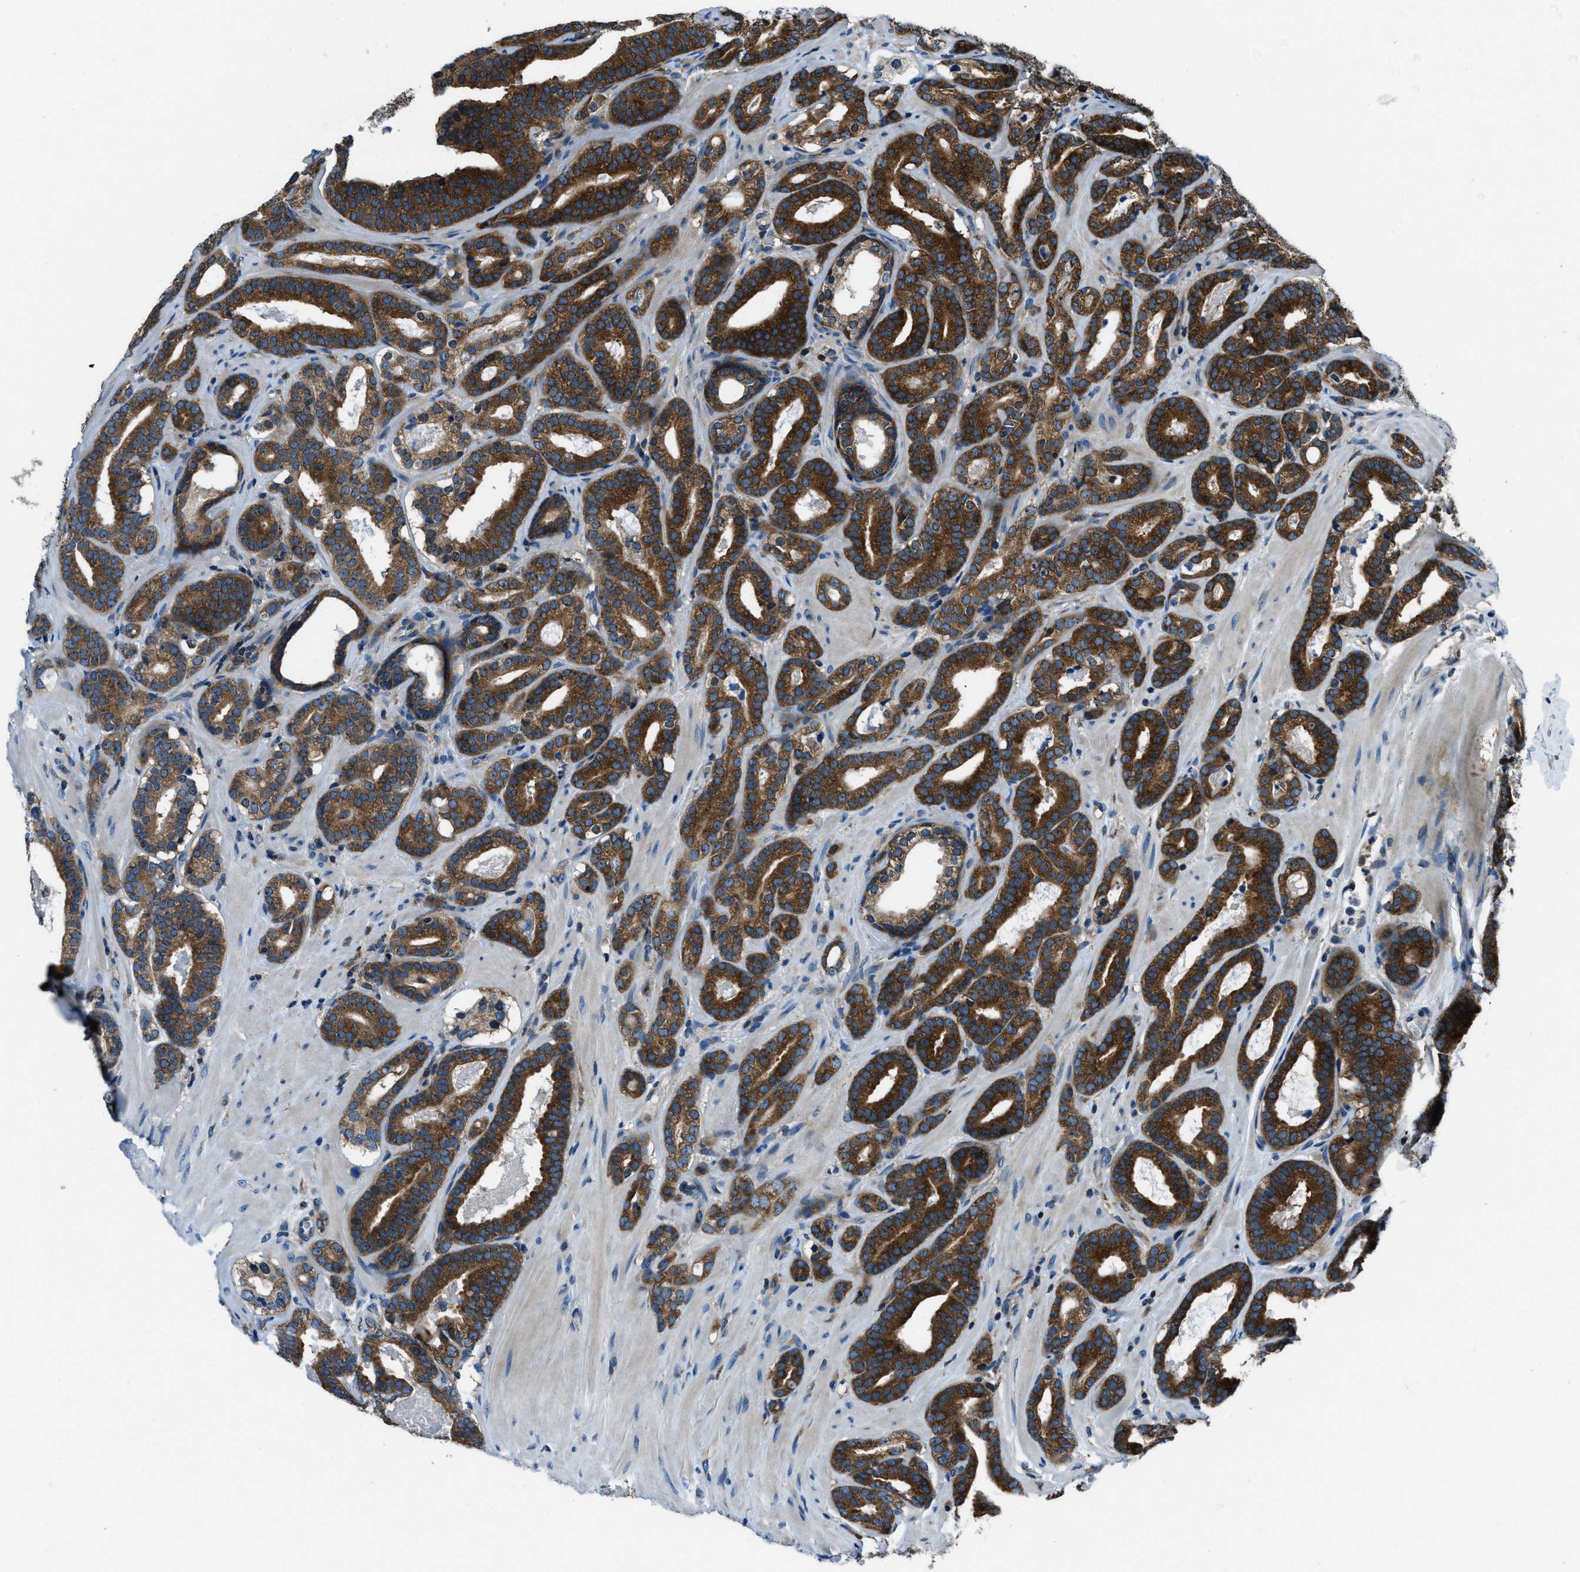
{"staining": {"intensity": "strong", "quantity": ">75%", "location": "cytoplasmic/membranous"}, "tissue": "prostate cancer", "cell_type": "Tumor cells", "image_type": "cancer", "snomed": [{"axis": "morphology", "description": "Adenocarcinoma, High grade"}, {"axis": "topography", "description": "Prostate"}], "caption": "Immunohistochemistry (IHC) (DAB (3,3'-diaminobenzidine)) staining of prostate cancer (adenocarcinoma (high-grade)) demonstrates strong cytoplasmic/membranous protein staining in about >75% of tumor cells.", "gene": "ARFGAP2", "patient": {"sex": "male", "age": 60}}